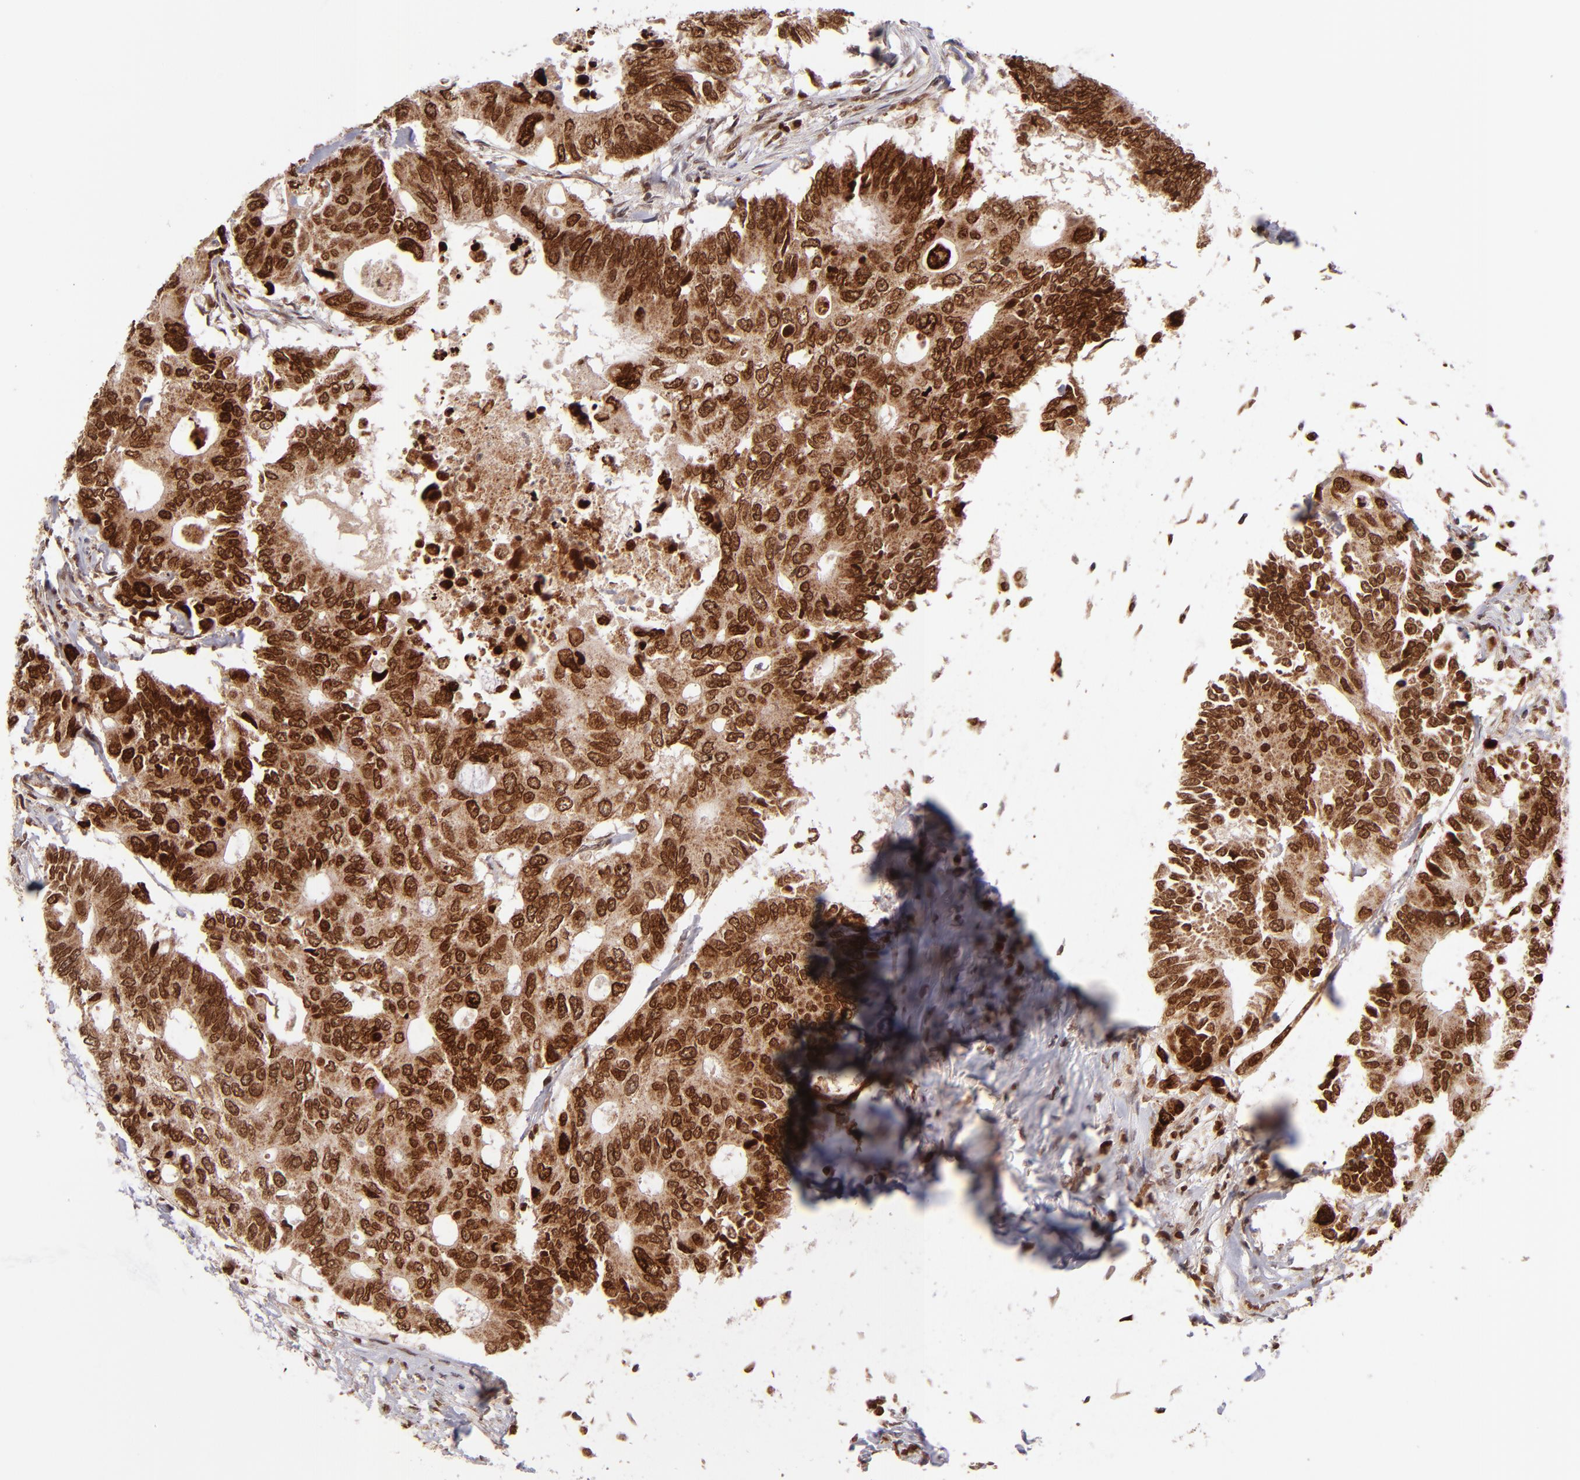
{"staining": {"intensity": "strong", "quantity": ">75%", "location": "cytoplasmic/membranous,nuclear"}, "tissue": "colorectal cancer", "cell_type": "Tumor cells", "image_type": "cancer", "snomed": [{"axis": "morphology", "description": "Adenocarcinoma, NOS"}, {"axis": "topography", "description": "Colon"}], "caption": "Protein expression analysis of adenocarcinoma (colorectal) shows strong cytoplasmic/membranous and nuclear staining in approximately >75% of tumor cells. (IHC, brightfield microscopy, high magnification).", "gene": "TOP1MT", "patient": {"sex": "male", "age": 71}}